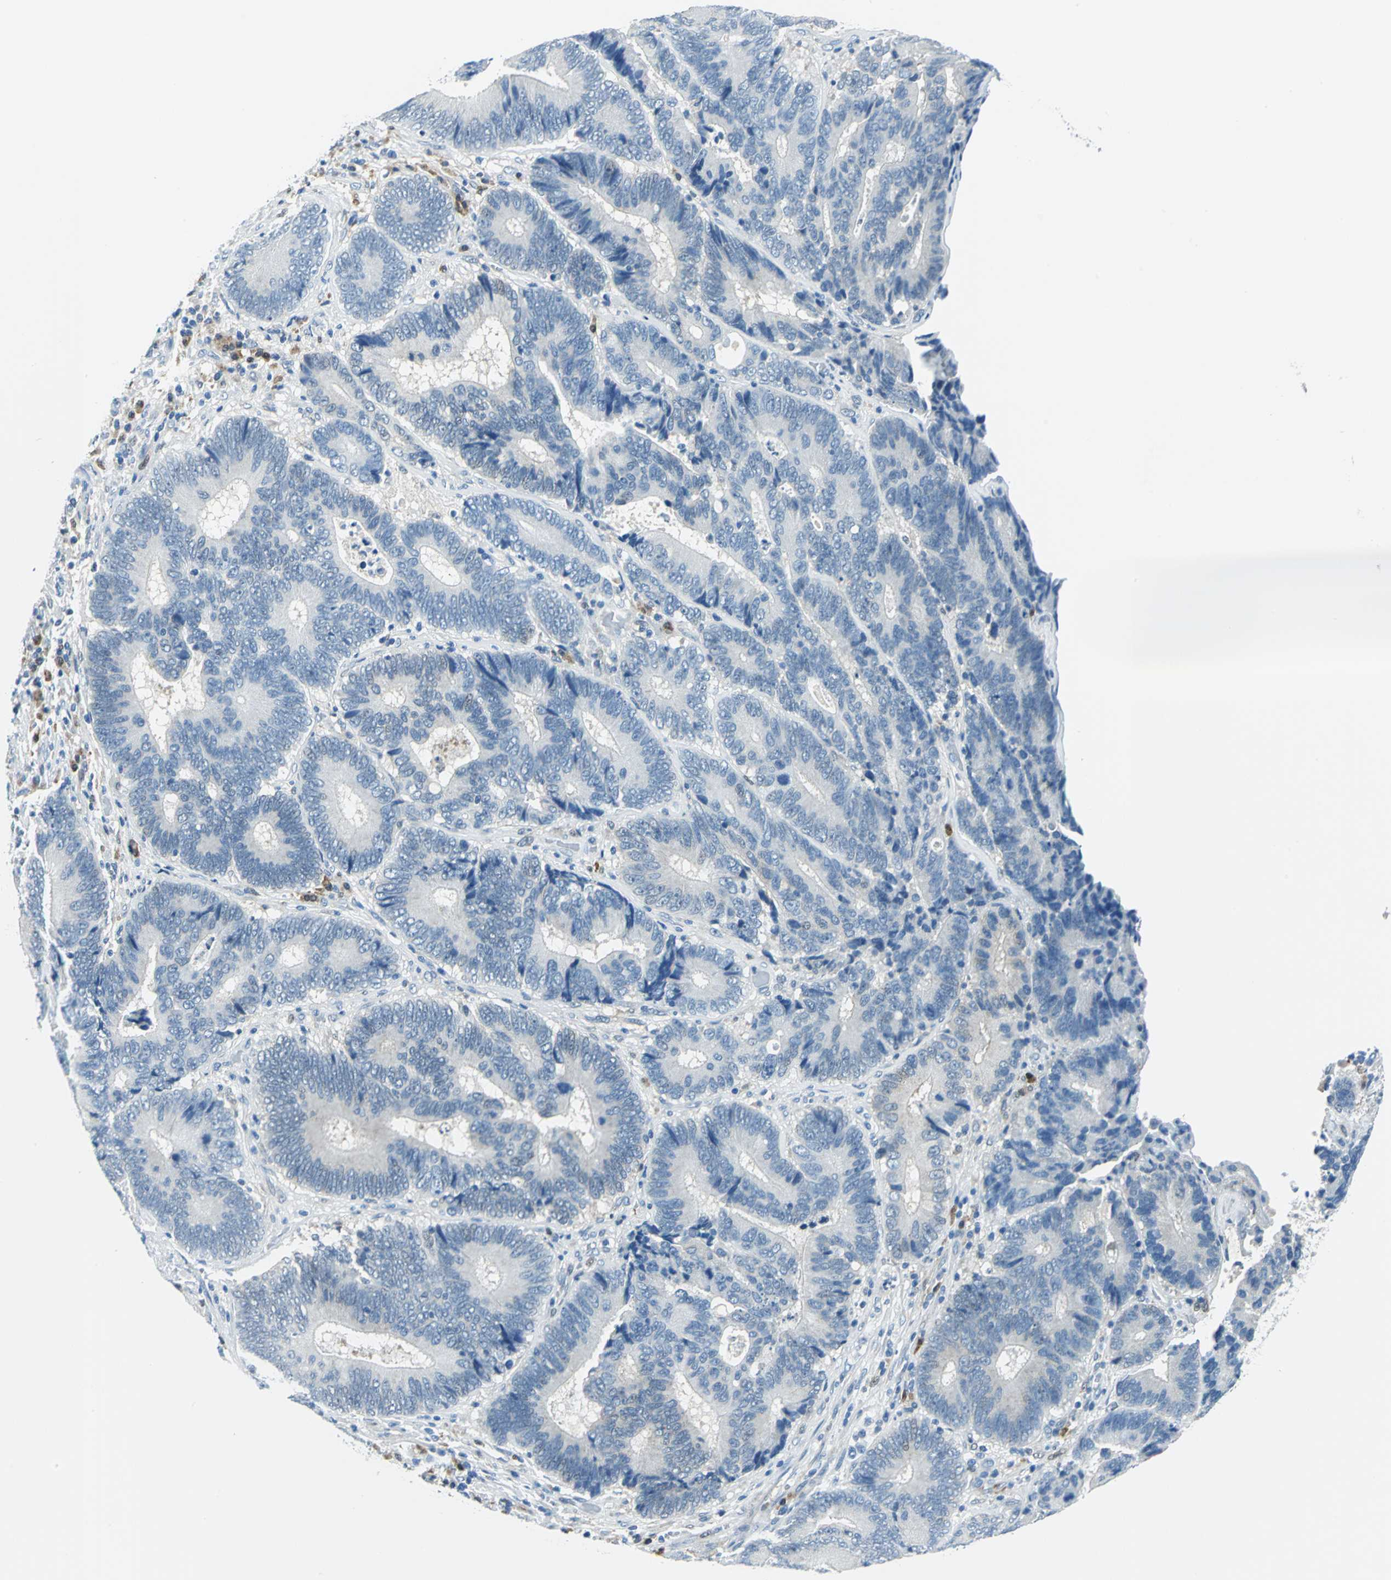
{"staining": {"intensity": "negative", "quantity": "none", "location": "none"}, "tissue": "colorectal cancer", "cell_type": "Tumor cells", "image_type": "cancer", "snomed": [{"axis": "morphology", "description": "Adenocarcinoma, NOS"}, {"axis": "topography", "description": "Colon"}], "caption": "Immunohistochemistry (IHC) histopathology image of neoplastic tissue: human colorectal cancer (adenocarcinoma) stained with DAB (3,3'-diaminobenzidine) displays no significant protein expression in tumor cells.", "gene": "AKR1A1", "patient": {"sex": "female", "age": 78}}